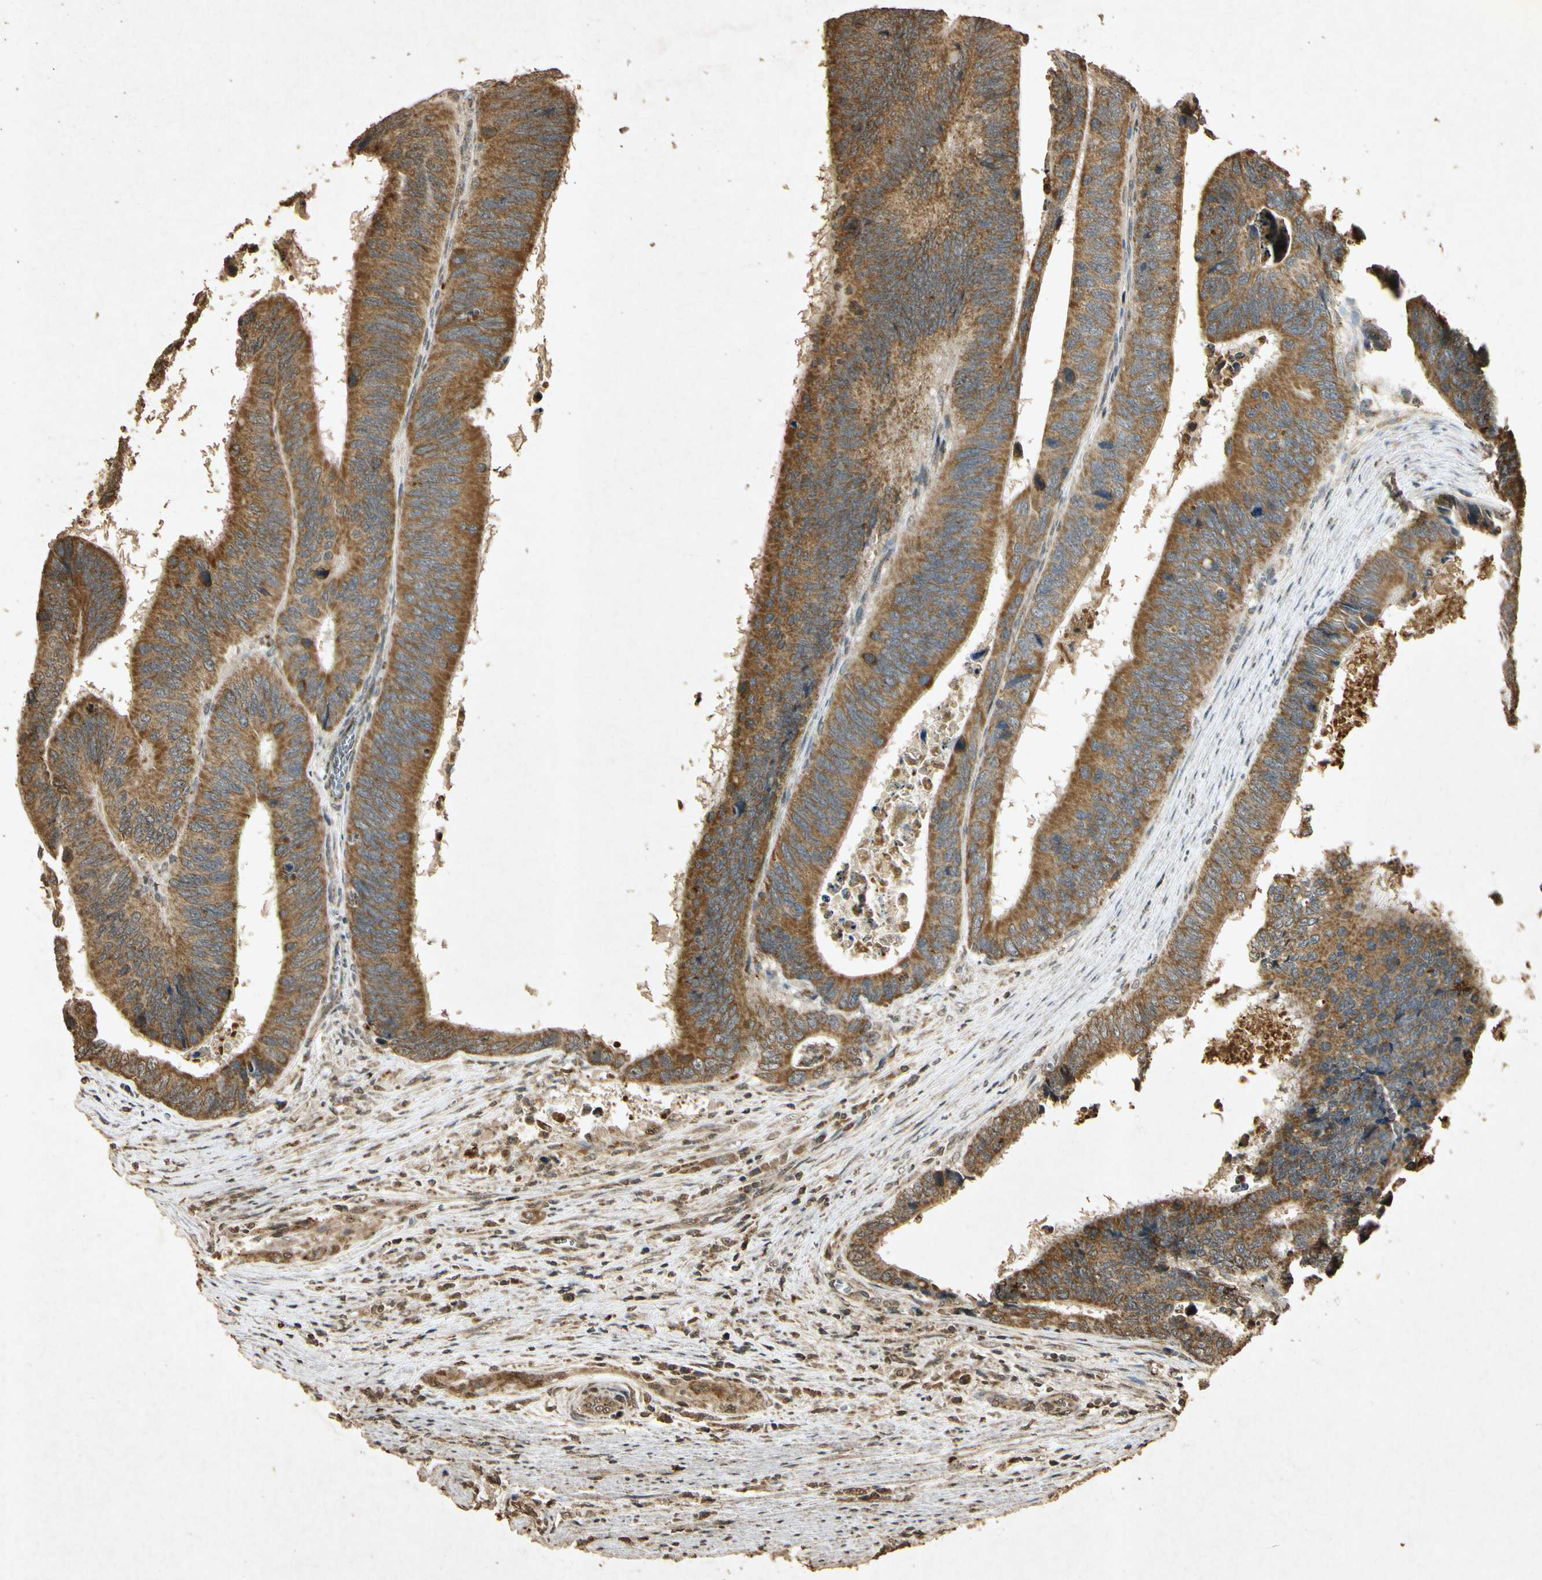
{"staining": {"intensity": "moderate", "quantity": ">75%", "location": "cytoplasmic/membranous"}, "tissue": "colorectal cancer", "cell_type": "Tumor cells", "image_type": "cancer", "snomed": [{"axis": "morphology", "description": "Adenocarcinoma, NOS"}, {"axis": "topography", "description": "Colon"}], "caption": "High-power microscopy captured an immunohistochemistry (IHC) image of adenocarcinoma (colorectal), revealing moderate cytoplasmic/membranous positivity in about >75% of tumor cells.", "gene": "PRDX3", "patient": {"sex": "male", "age": 72}}